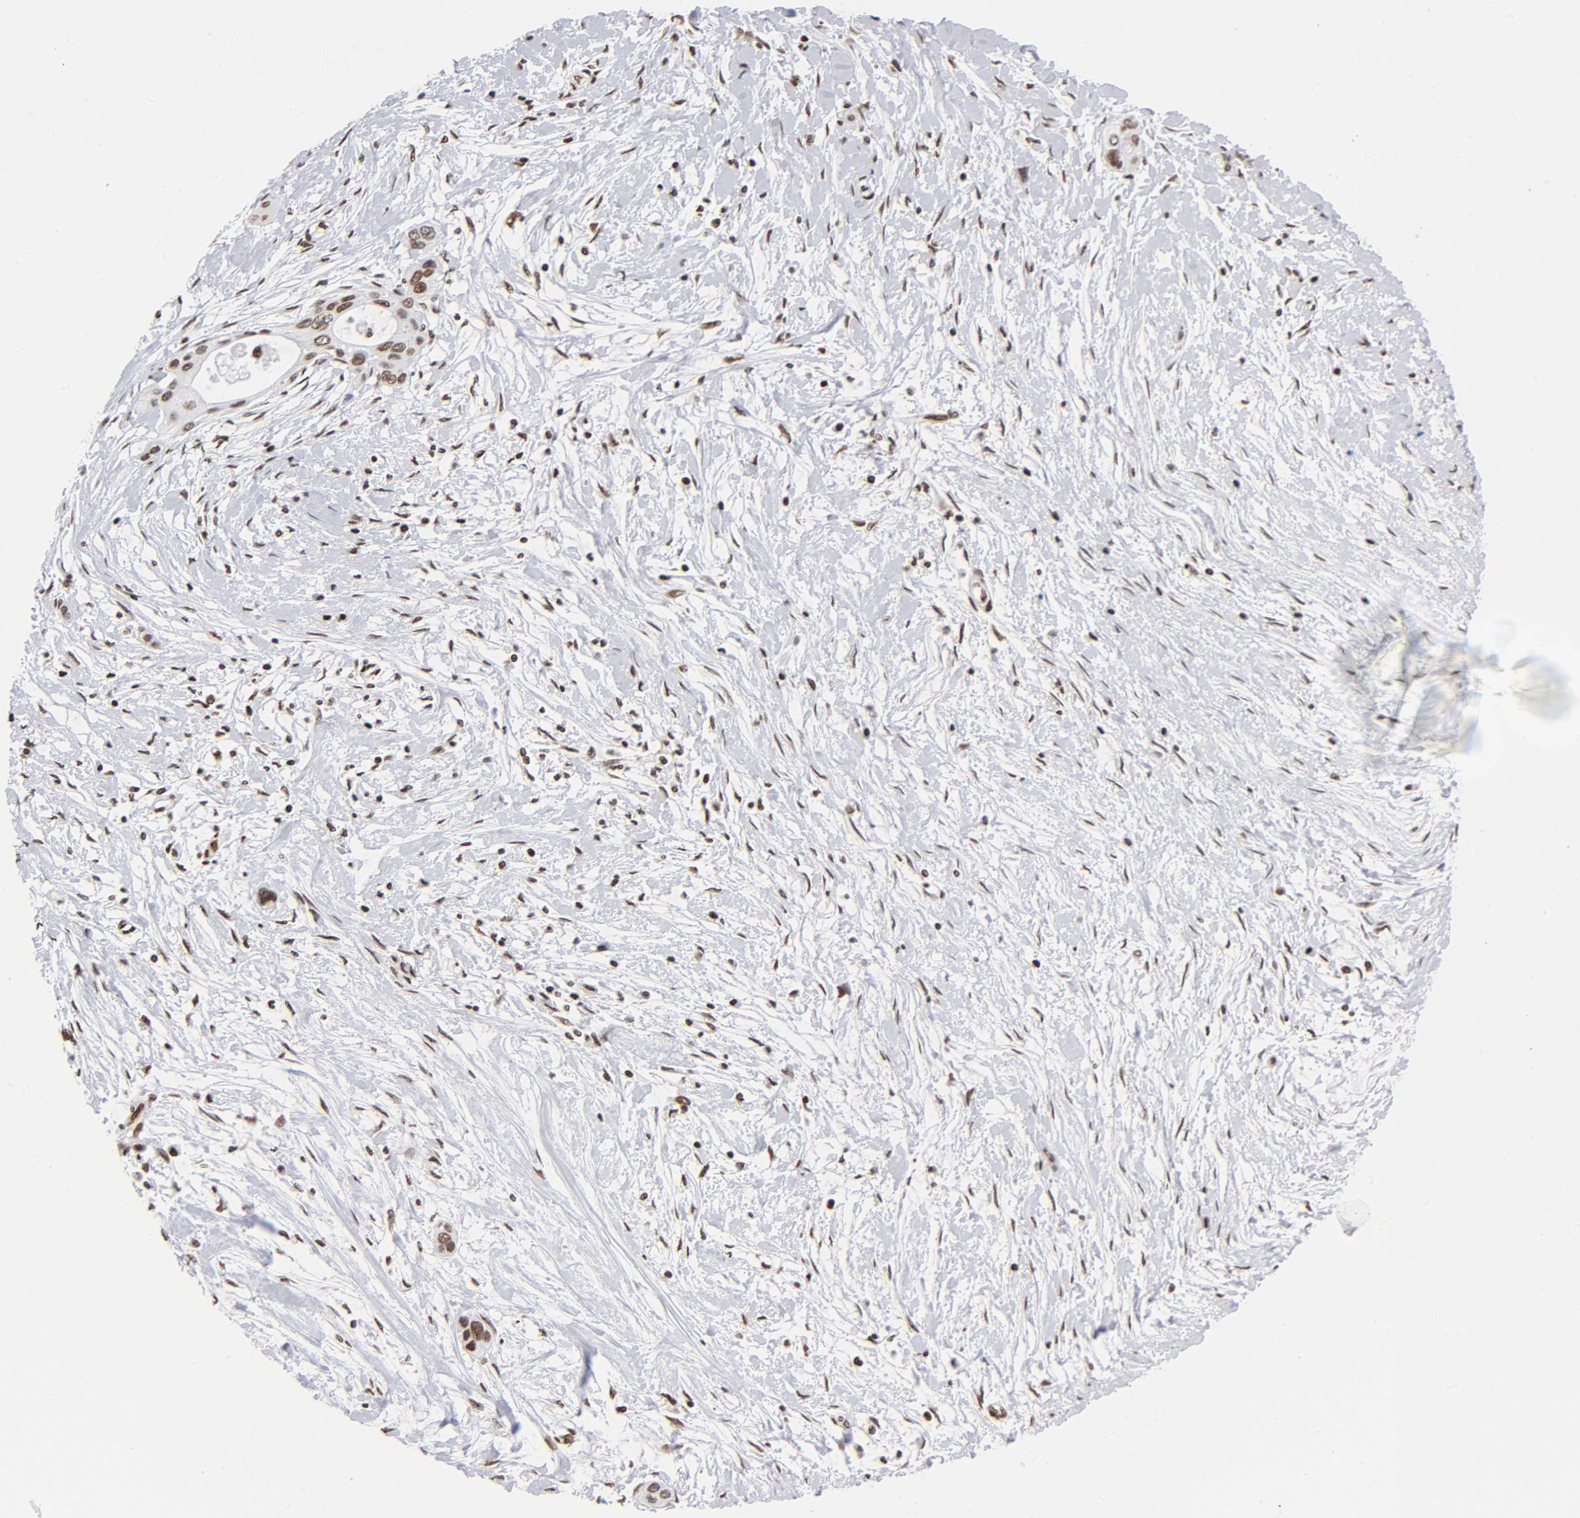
{"staining": {"intensity": "moderate", "quantity": ">75%", "location": "nuclear"}, "tissue": "pancreatic cancer", "cell_type": "Tumor cells", "image_type": "cancer", "snomed": [{"axis": "morphology", "description": "Adenocarcinoma, NOS"}, {"axis": "topography", "description": "Pancreas"}], "caption": "Pancreatic adenocarcinoma stained for a protein displays moderate nuclear positivity in tumor cells.", "gene": "TOP2B", "patient": {"sex": "female", "age": 60}}